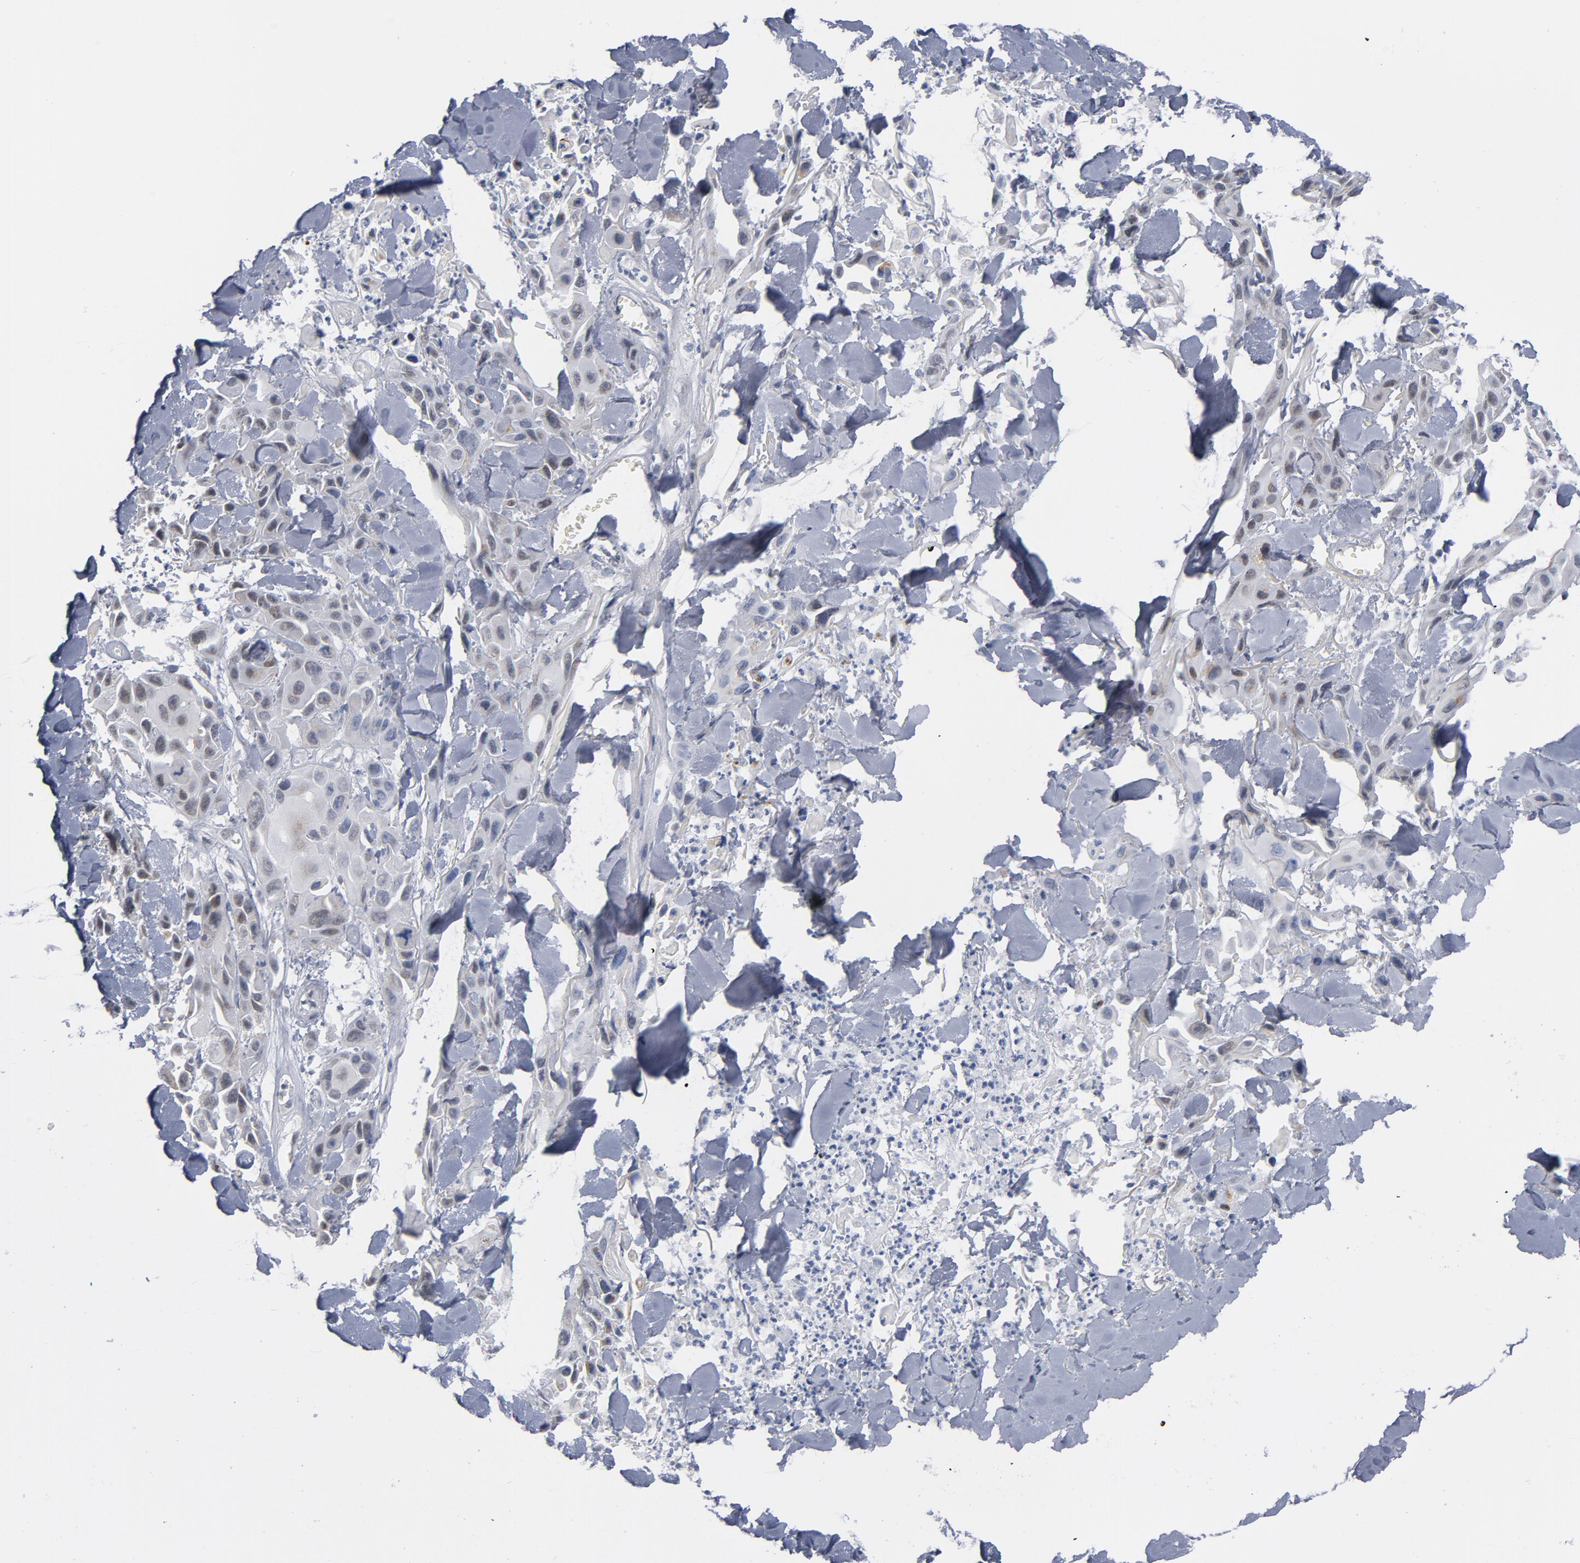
{"staining": {"intensity": "moderate", "quantity": "25%-75%", "location": "nuclear"}, "tissue": "skin cancer", "cell_type": "Tumor cells", "image_type": "cancer", "snomed": [{"axis": "morphology", "description": "Squamous cell carcinoma, NOS"}, {"axis": "topography", "description": "Skin"}, {"axis": "topography", "description": "Anal"}], "caption": "Protein staining displays moderate nuclear positivity in about 25%-75% of tumor cells in squamous cell carcinoma (skin).", "gene": "BAP1", "patient": {"sex": "female", "age": 55}}